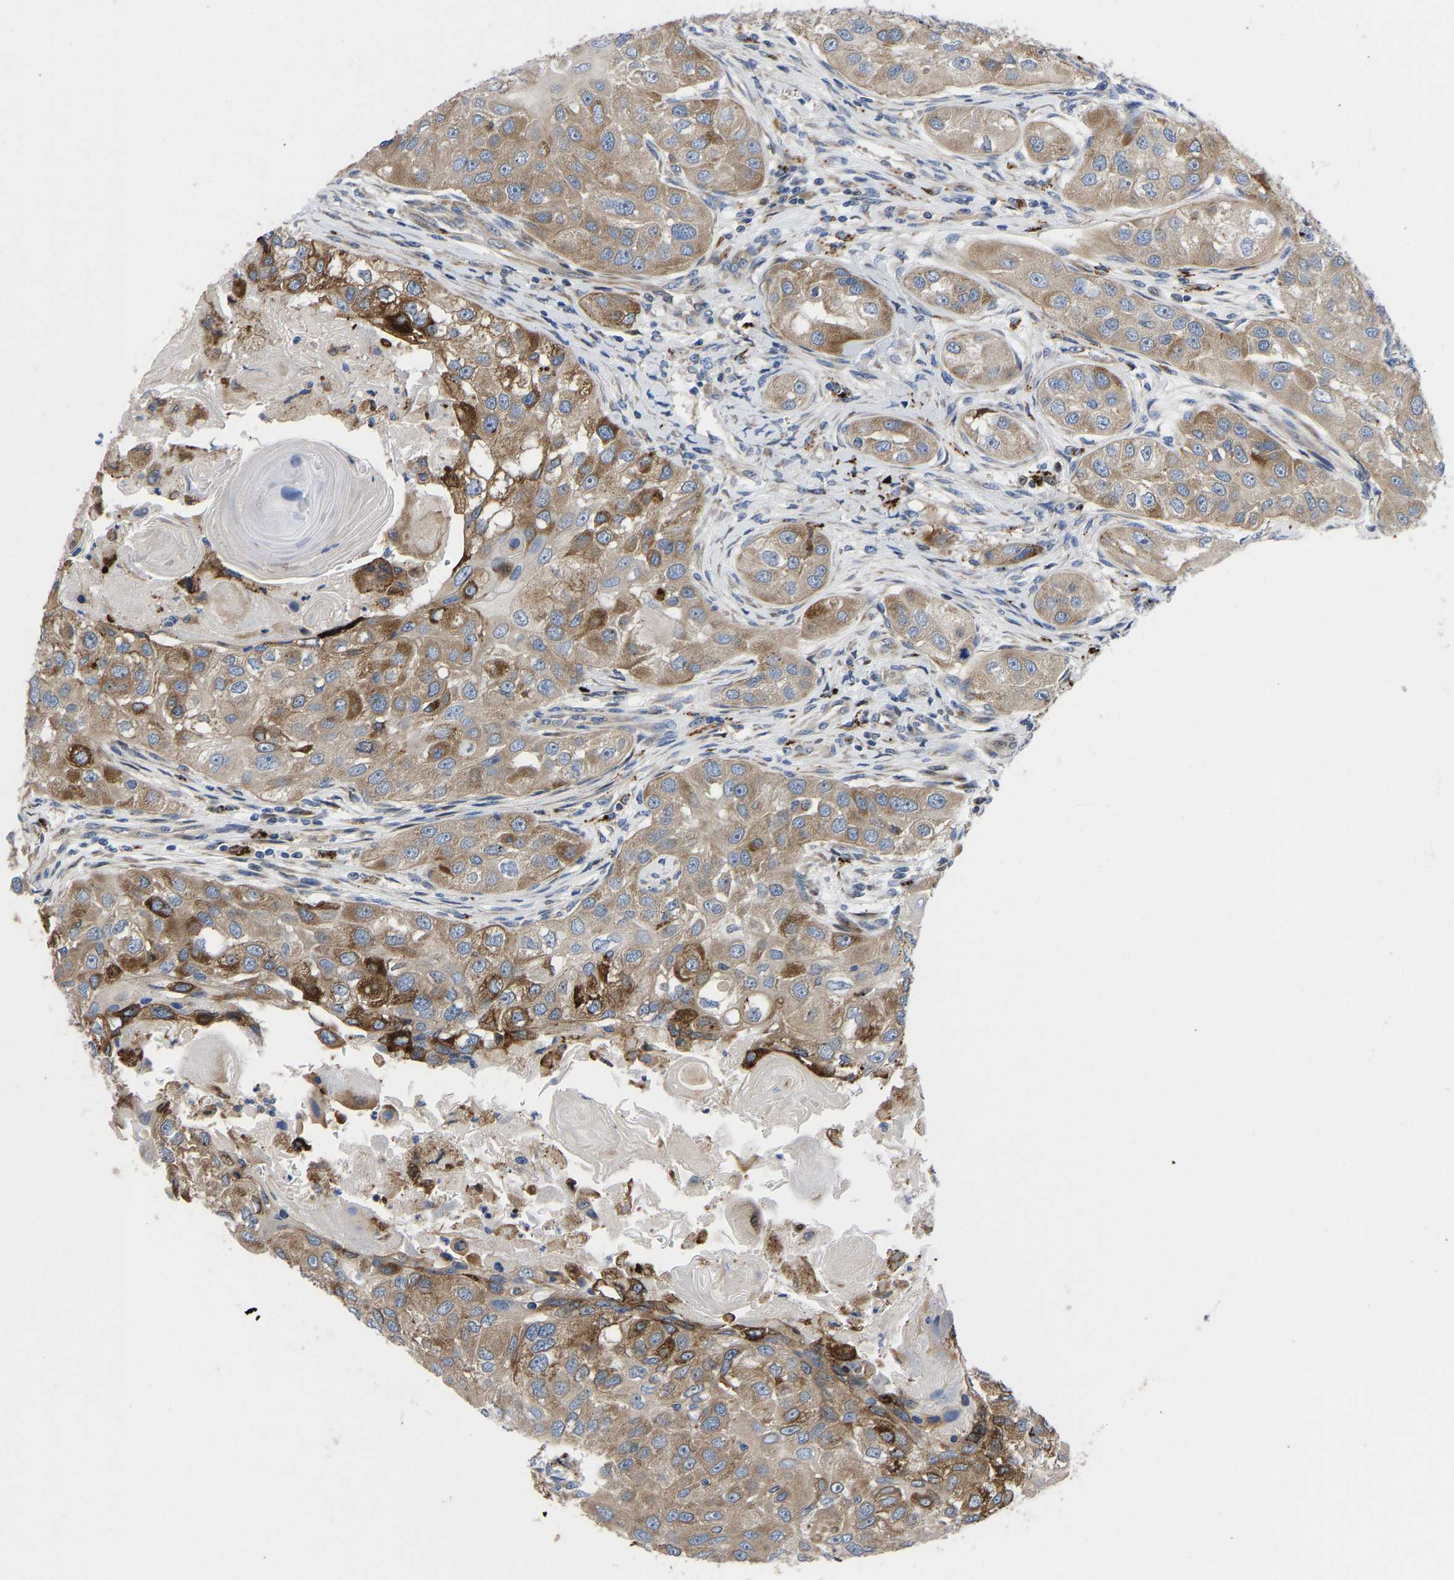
{"staining": {"intensity": "moderate", "quantity": ">75%", "location": "cytoplasmic/membranous"}, "tissue": "head and neck cancer", "cell_type": "Tumor cells", "image_type": "cancer", "snomed": [{"axis": "morphology", "description": "Normal tissue, NOS"}, {"axis": "morphology", "description": "Squamous cell carcinoma, NOS"}, {"axis": "topography", "description": "Skeletal muscle"}, {"axis": "topography", "description": "Head-Neck"}], "caption": "Head and neck cancer (squamous cell carcinoma) tissue displays moderate cytoplasmic/membranous expression in approximately >75% of tumor cells (IHC, brightfield microscopy, high magnification).", "gene": "TMEM38B", "patient": {"sex": "male", "age": 51}}